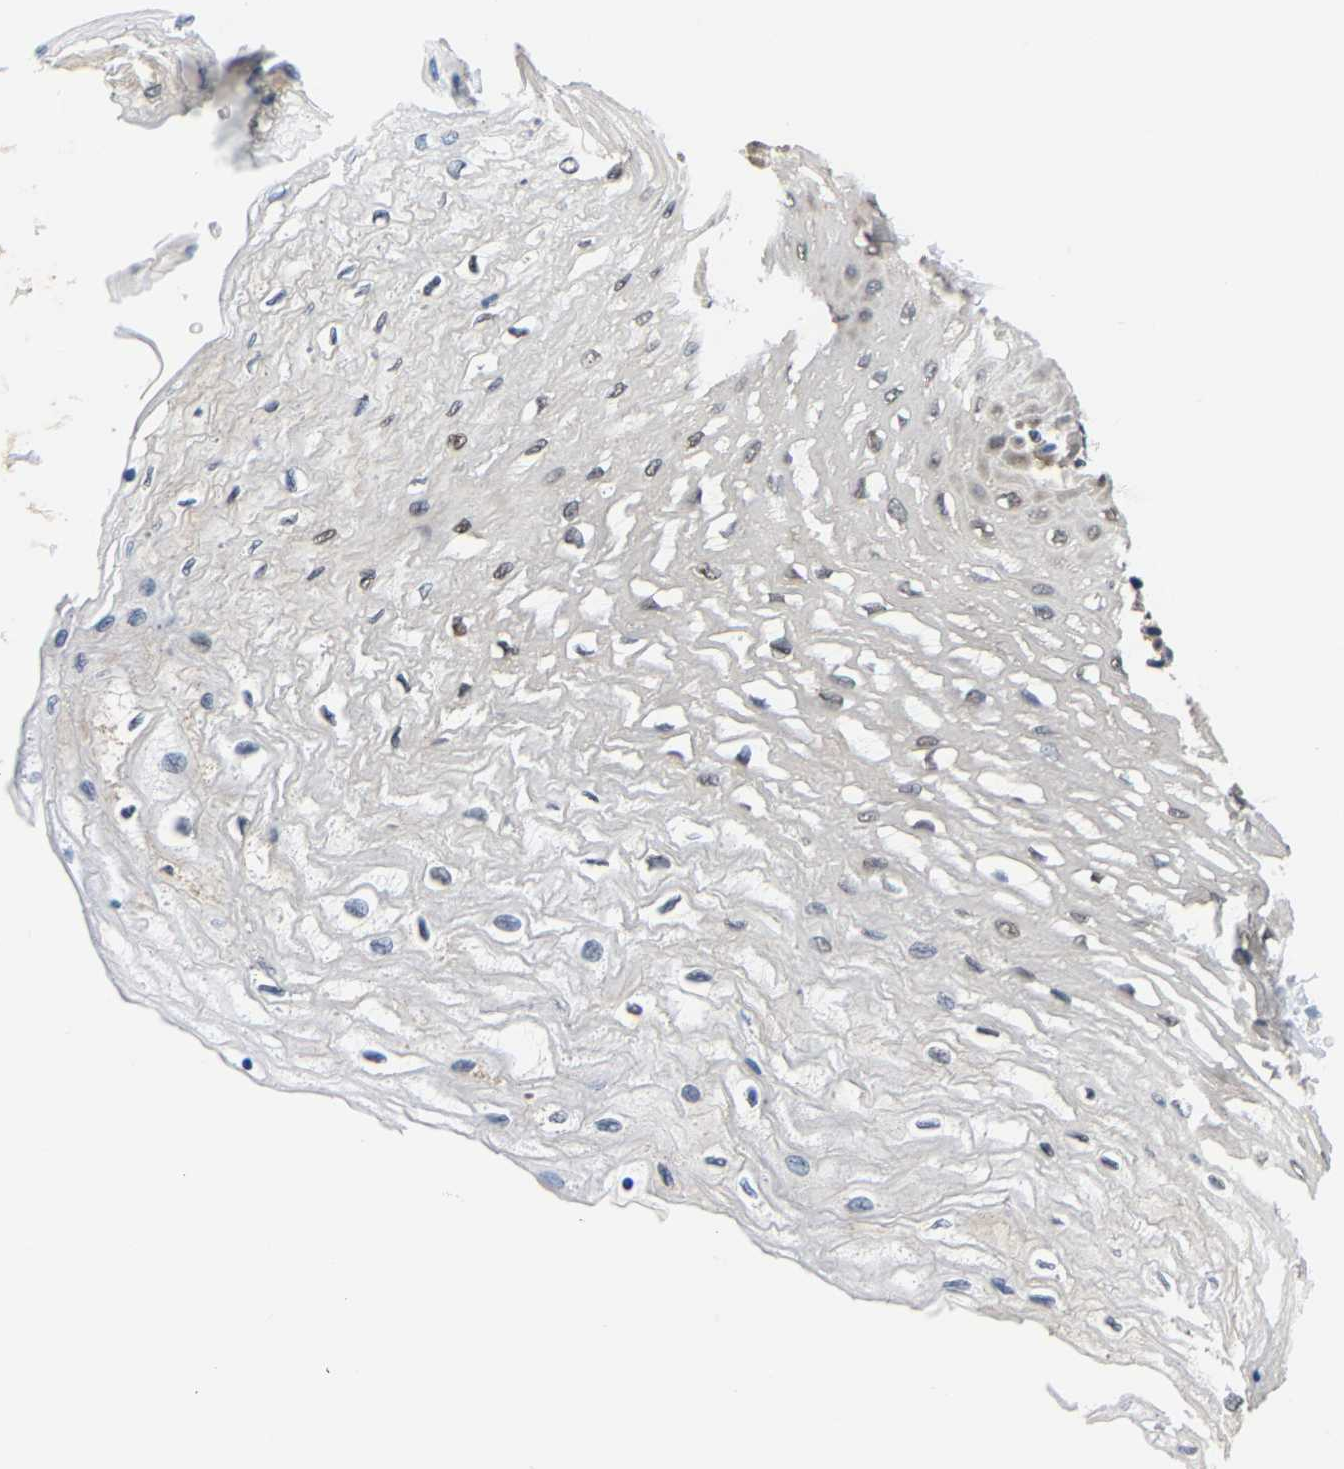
{"staining": {"intensity": "weak", "quantity": "25%-75%", "location": "cytoplasmic/membranous"}, "tissue": "esophagus", "cell_type": "Squamous epithelial cells", "image_type": "normal", "snomed": [{"axis": "morphology", "description": "Normal tissue, NOS"}, {"axis": "topography", "description": "Esophagus"}], "caption": "Protein analysis of unremarkable esophagus reveals weak cytoplasmic/membranous staining in approximately 25%-75% of squamous epithelial cells.", "gene": "ARHGEF12", "patient": {"sex": "female", "age": 72}}